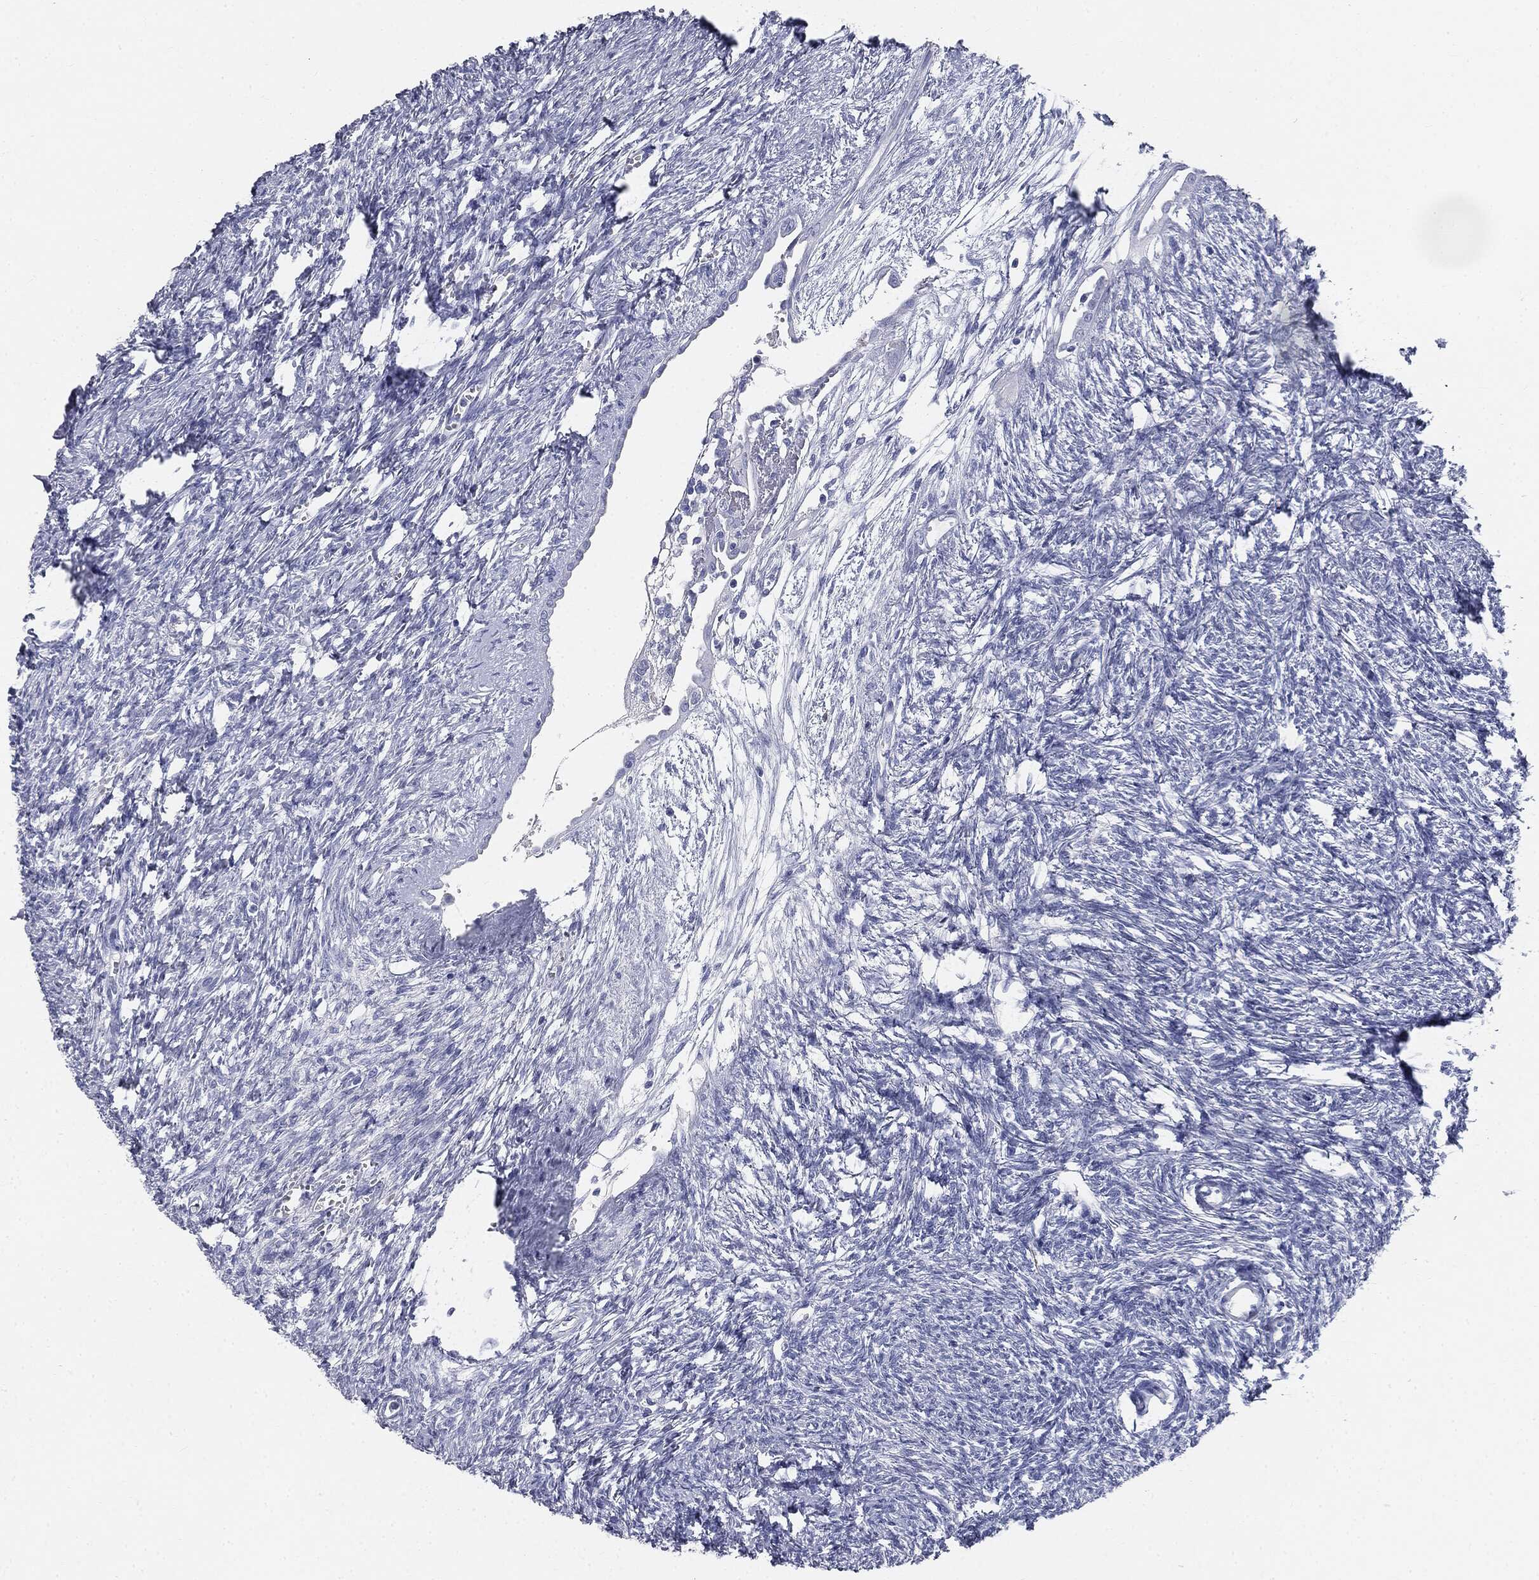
{"staining": {"intensity": "negative", "quantity": "none", "location": "none"}, "tissue": "ovary", "cell_type": "Follicle cells", "image_type": "normal", "snomed": [{"axis": "morphology", "description": "Normal tissue, NOS"}, {"axis": "topography", "description": "Fallopian tube"}, {"axis": "topography", "description": "Ovary"}], "caption": "Immunohistochemistry histopathology image of benign ovary stained for a protein (brown), which displays no staining in follicle cells. (Stains: DAB IHC with hematoxylin counter stain, Microscopy: brightfield microscopy at high magnification).", "gene": "CUZD1", "patient": {"sex": "female", "age": 33}}